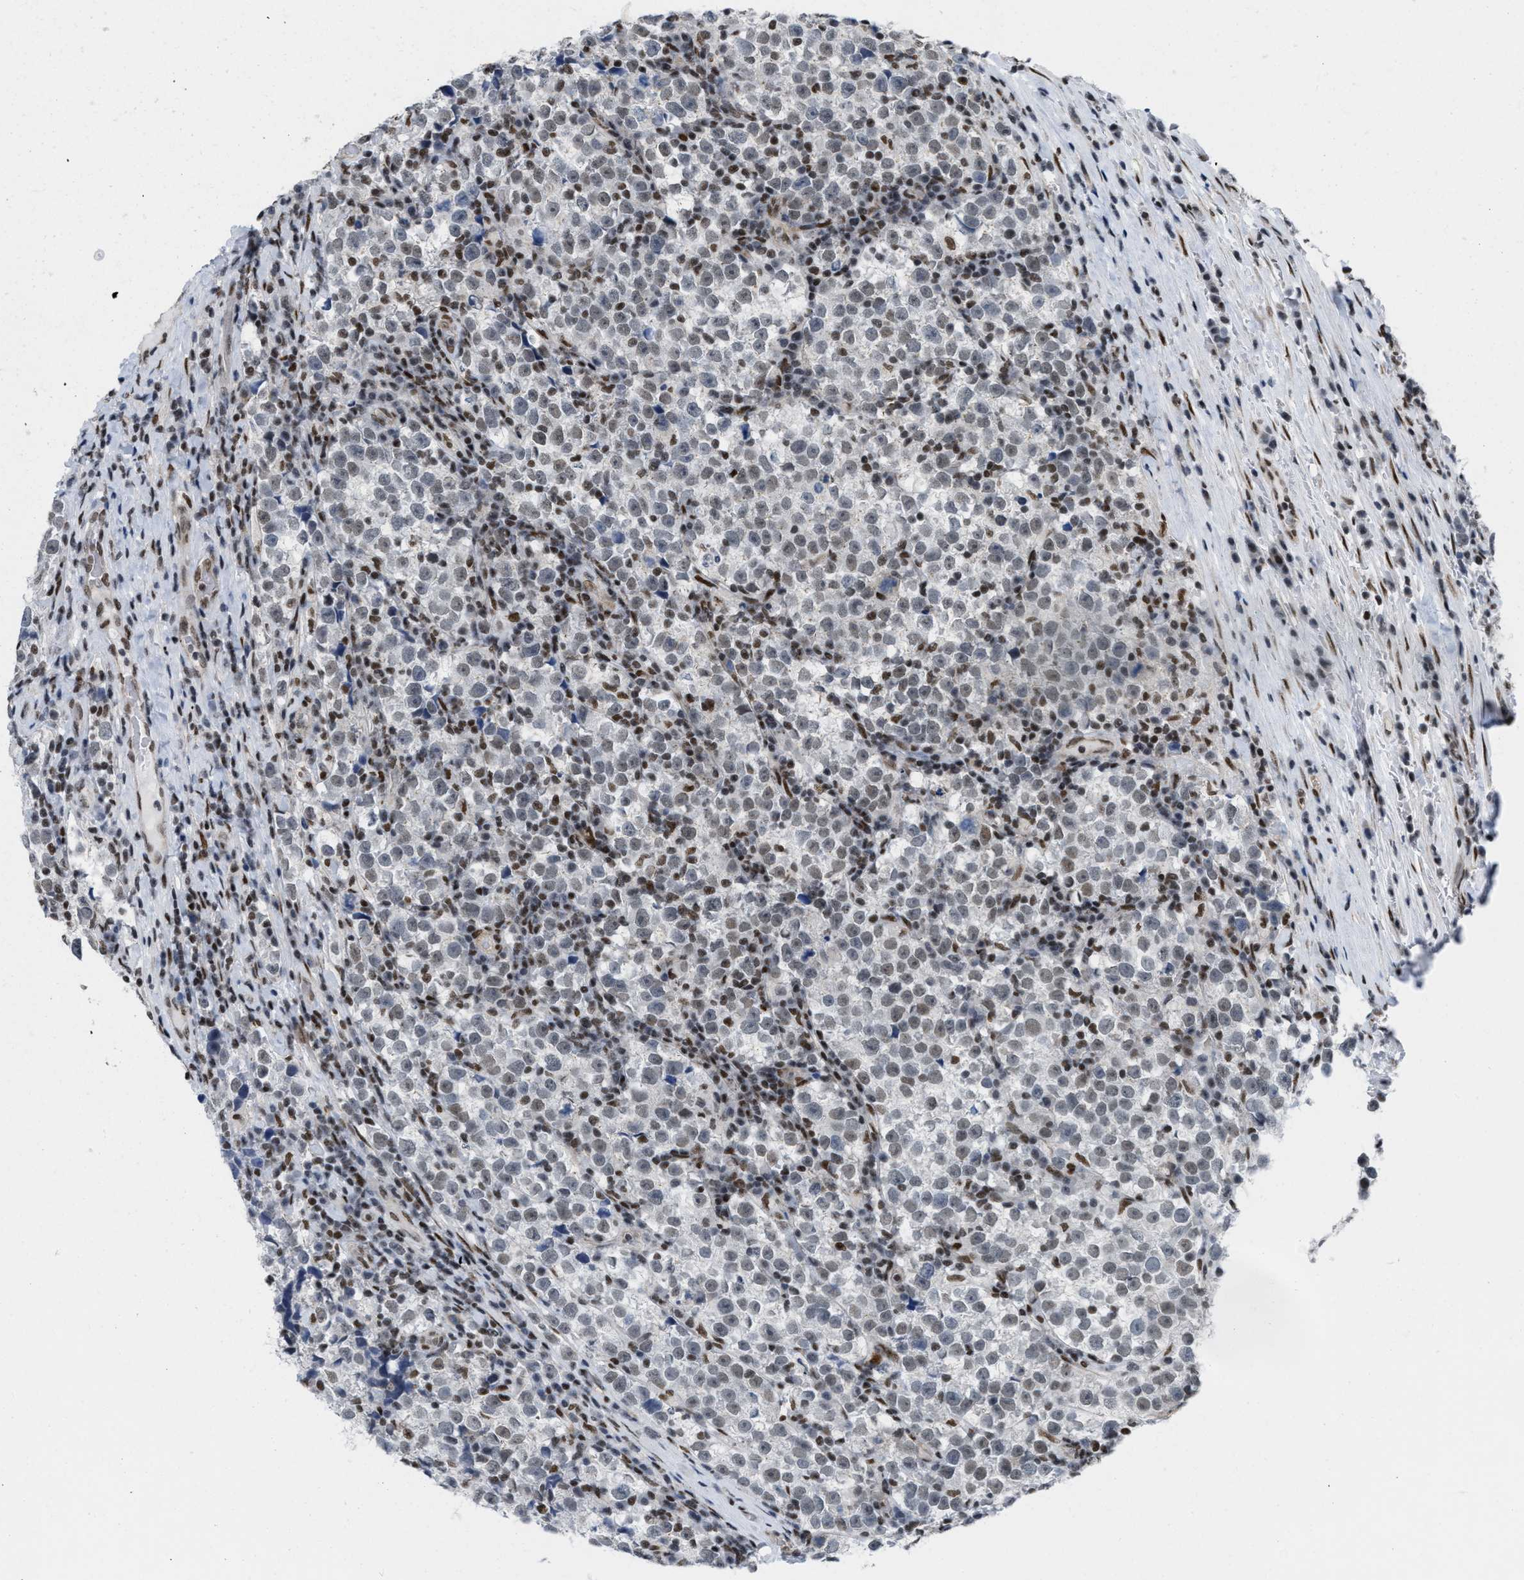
{"staining": {"intensity": "weak", "quantity": "<25%", "location": "nuclear"}, "tissue": "testis cancer", "cell_type": "Tumor cells", "image_type": "cancer", "snomed": [{"axis": "morphology", "description": "Normal tissue, NOS"}, {"axis": "morphology", "description": "Seminoma, NOS"}, {"axis": "topography", "description": "Testis"}], "caption": "There is no significant expression in tumor cells of seminoma (testis).", "gene": "MIER1", "patient": {"sex": "male", "age": 43}}